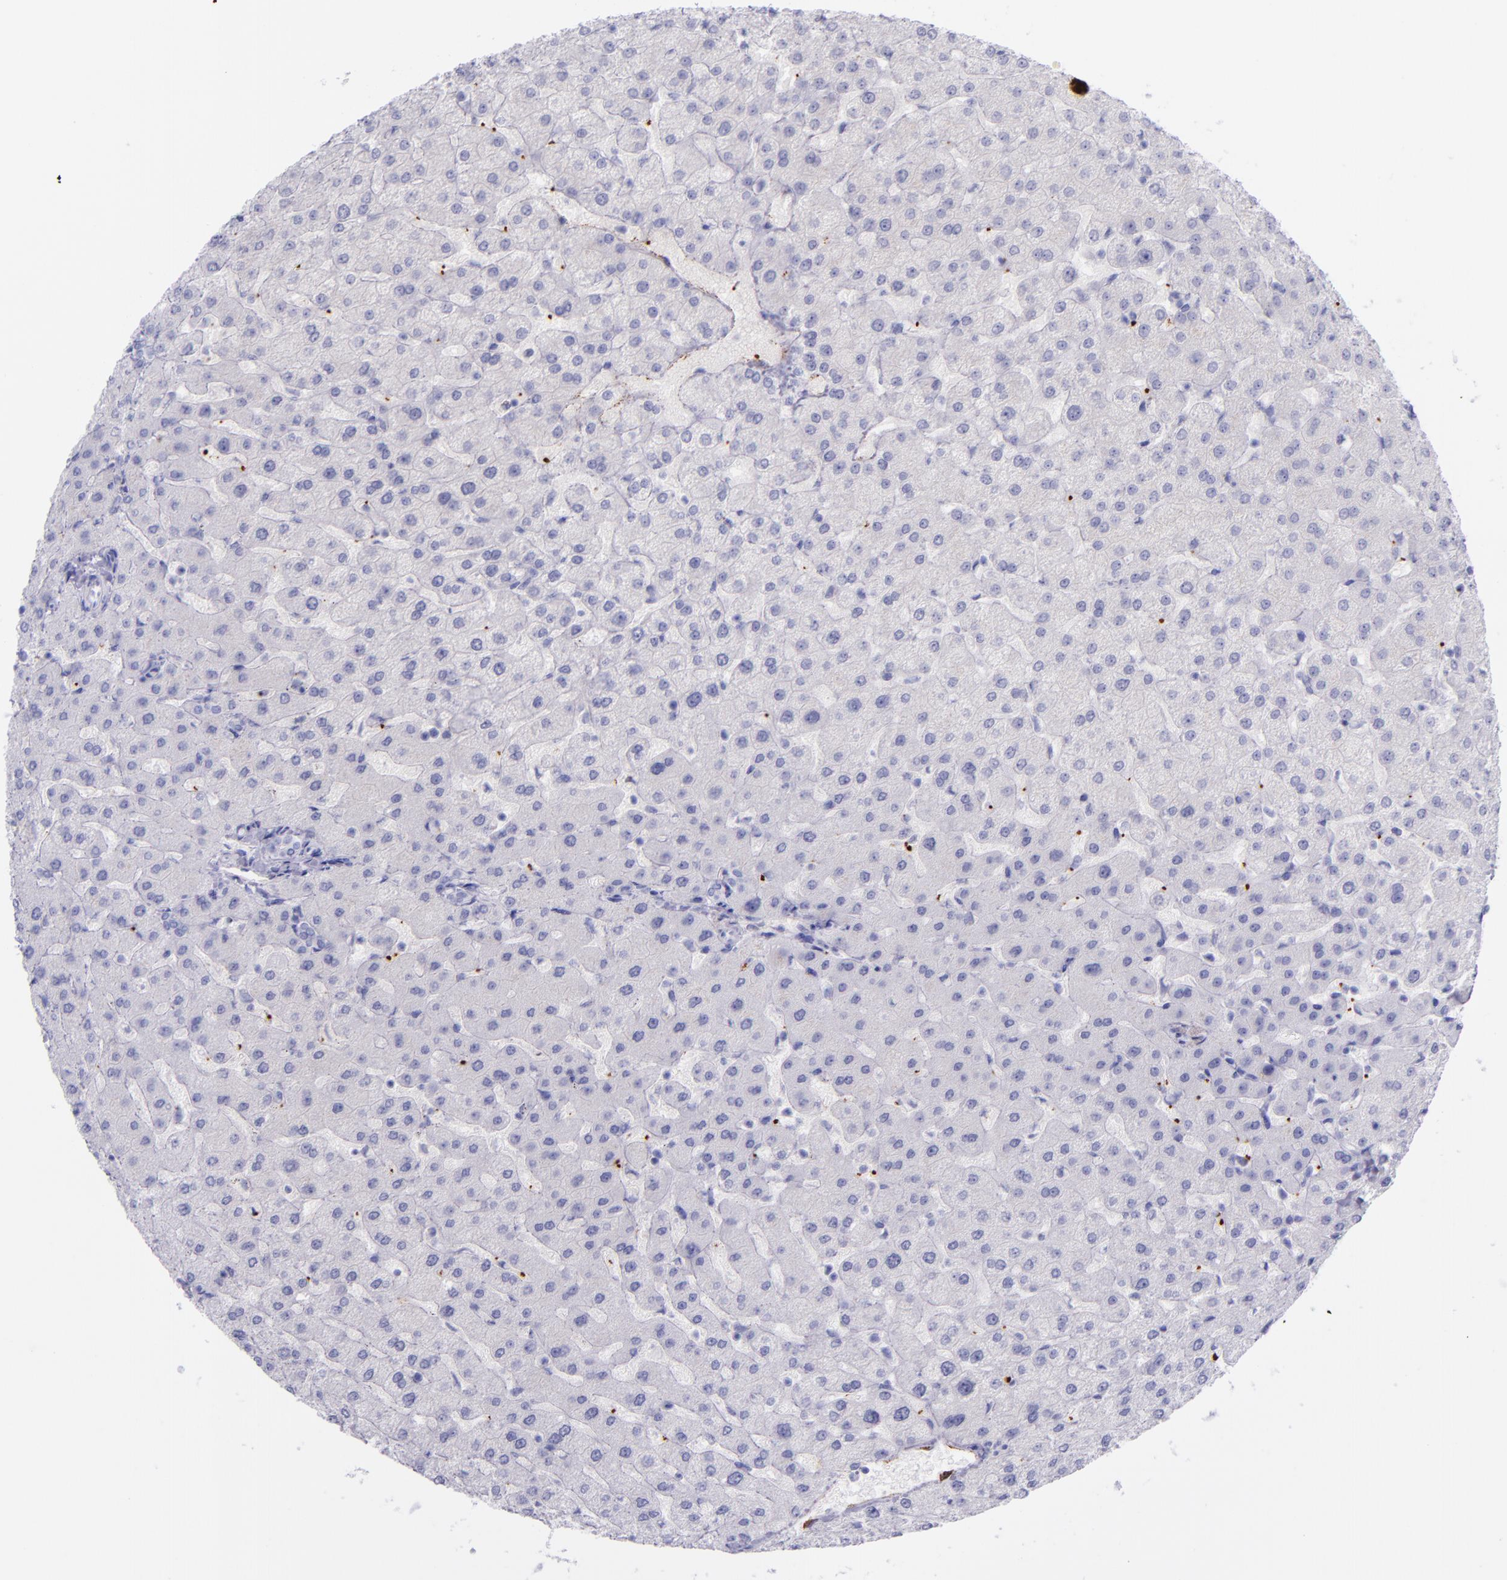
{"staining": {"intensity": "negative", "quantity": "none", "location": "none"}, "tissue": "liver", "cell_type": "Cholangiocytes", "image_type": "normal", "snomed": [{"axis": "morphology", "description": "Normal tissue, NOS"}, {"axis": "morphology", "description": "Fibrosis, NOS"}, {"axis": "topography", "description": "Liver"}], "caption": "Cholangiocytes are negative for protein expression in unremarkable human liver. Brightfield microscopy of immunohistochemistry (IHC) stained with DAB (brown) and hematoxylin (blue), captured at high magnification.", "gene": "SELE", "patient": {"sex": "female", "age": 29}}